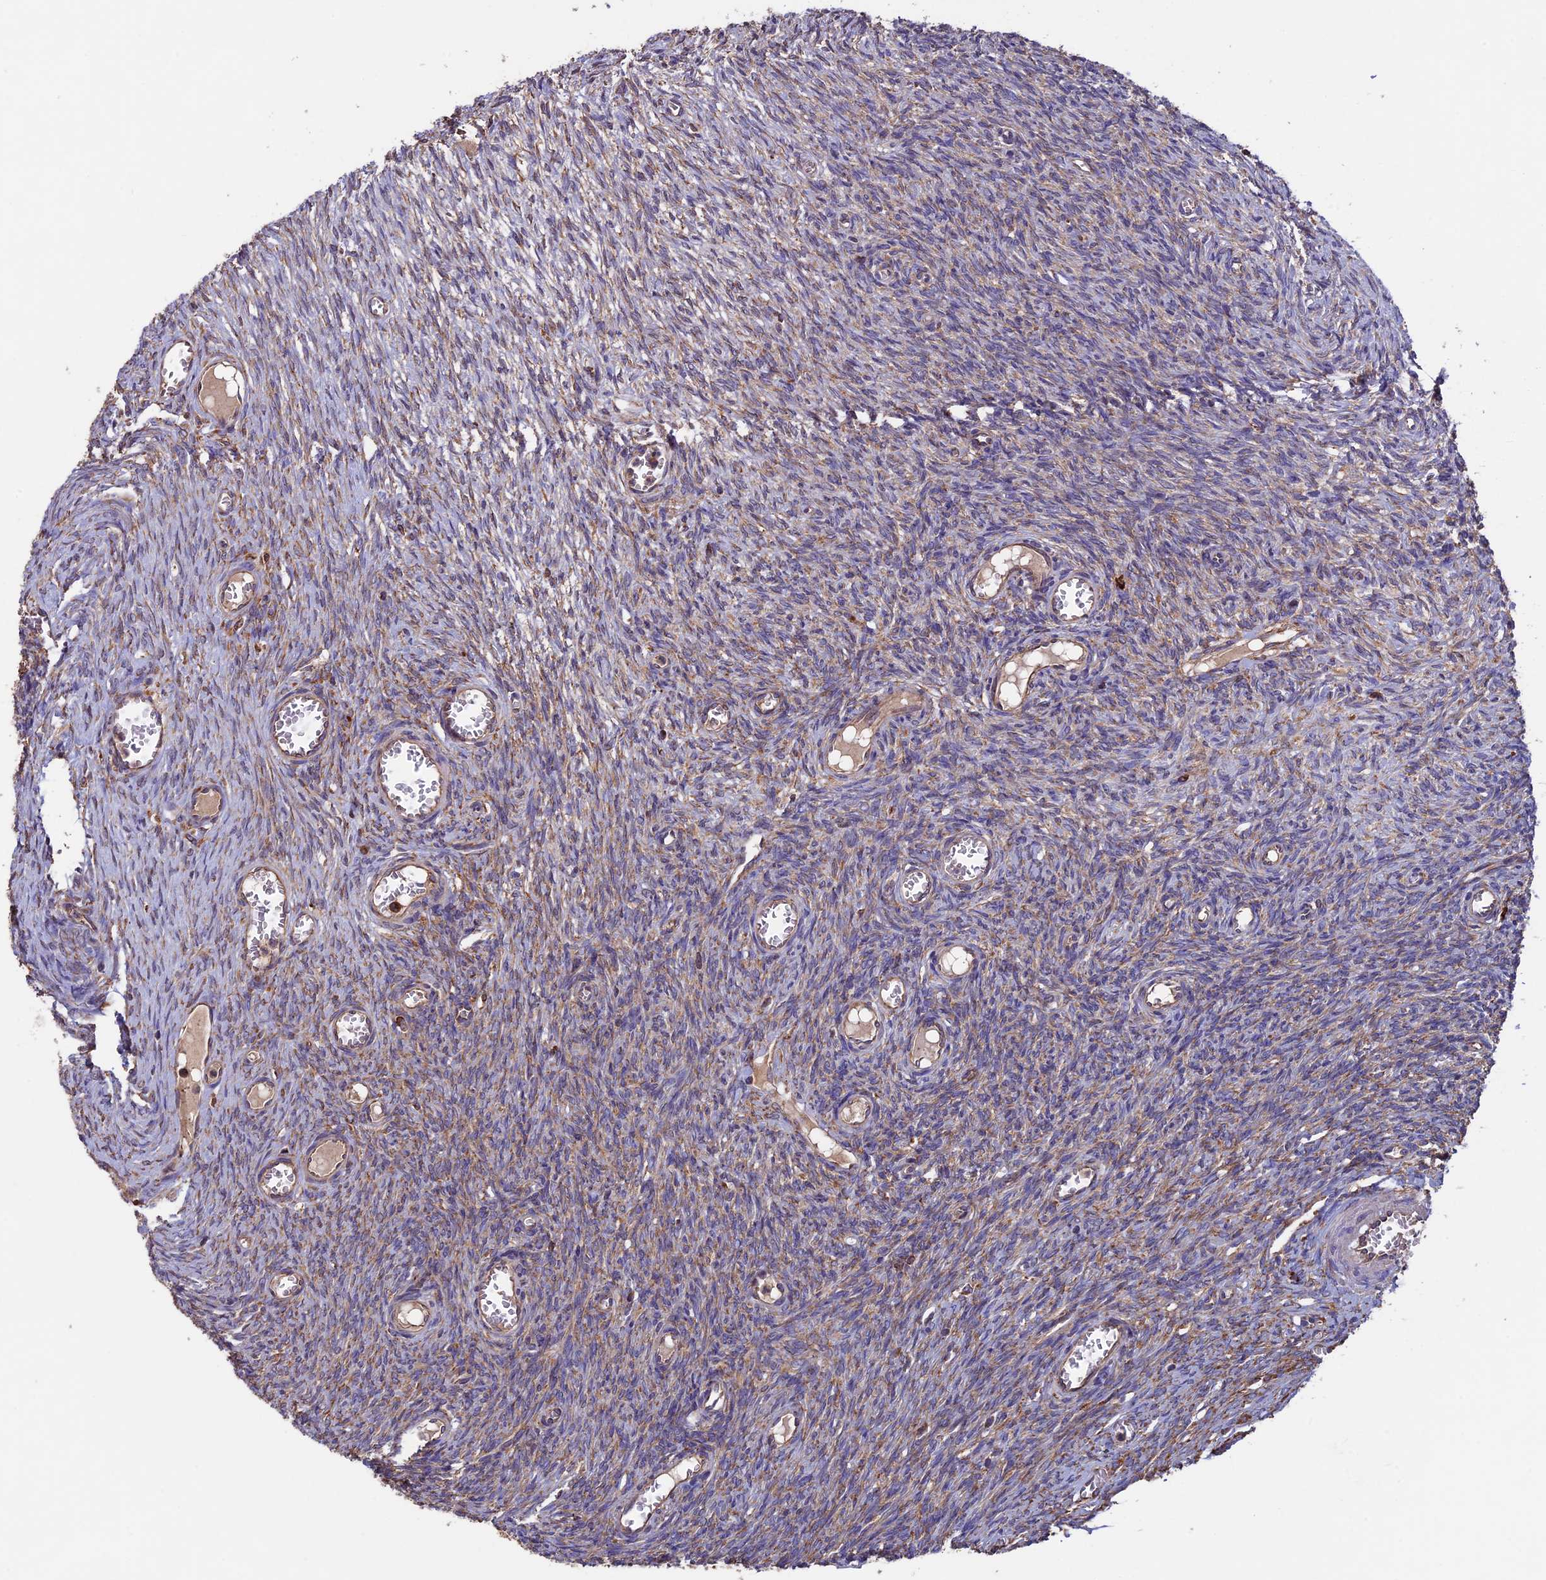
{"staining": {"intensity": "moderate", "quantity": ">75%", "location": "cytoplasmic/membranous"}, "tissue": "ovary", "cell_type": "Follicle cells", "image_type": "normal", "snomed": [{"axis": "morphology", "description": "Normal tissue, NOS"}, {"axis": "topography", "description": "Ovary"}], "caption": "A high-resolution histopathology image shows immunohistochemistry staining of unremarkable ovary, which demonstrates moderate cytoplasmic/membranous staining in about >75% of follicle cells. The protein of interest is stained brown, and the nuclei are stained in blue (DAB IHC with brightfield microscopy, high magnification).", "gene": "BTBD3", "patient": {"sex": "female", "age": 44}}